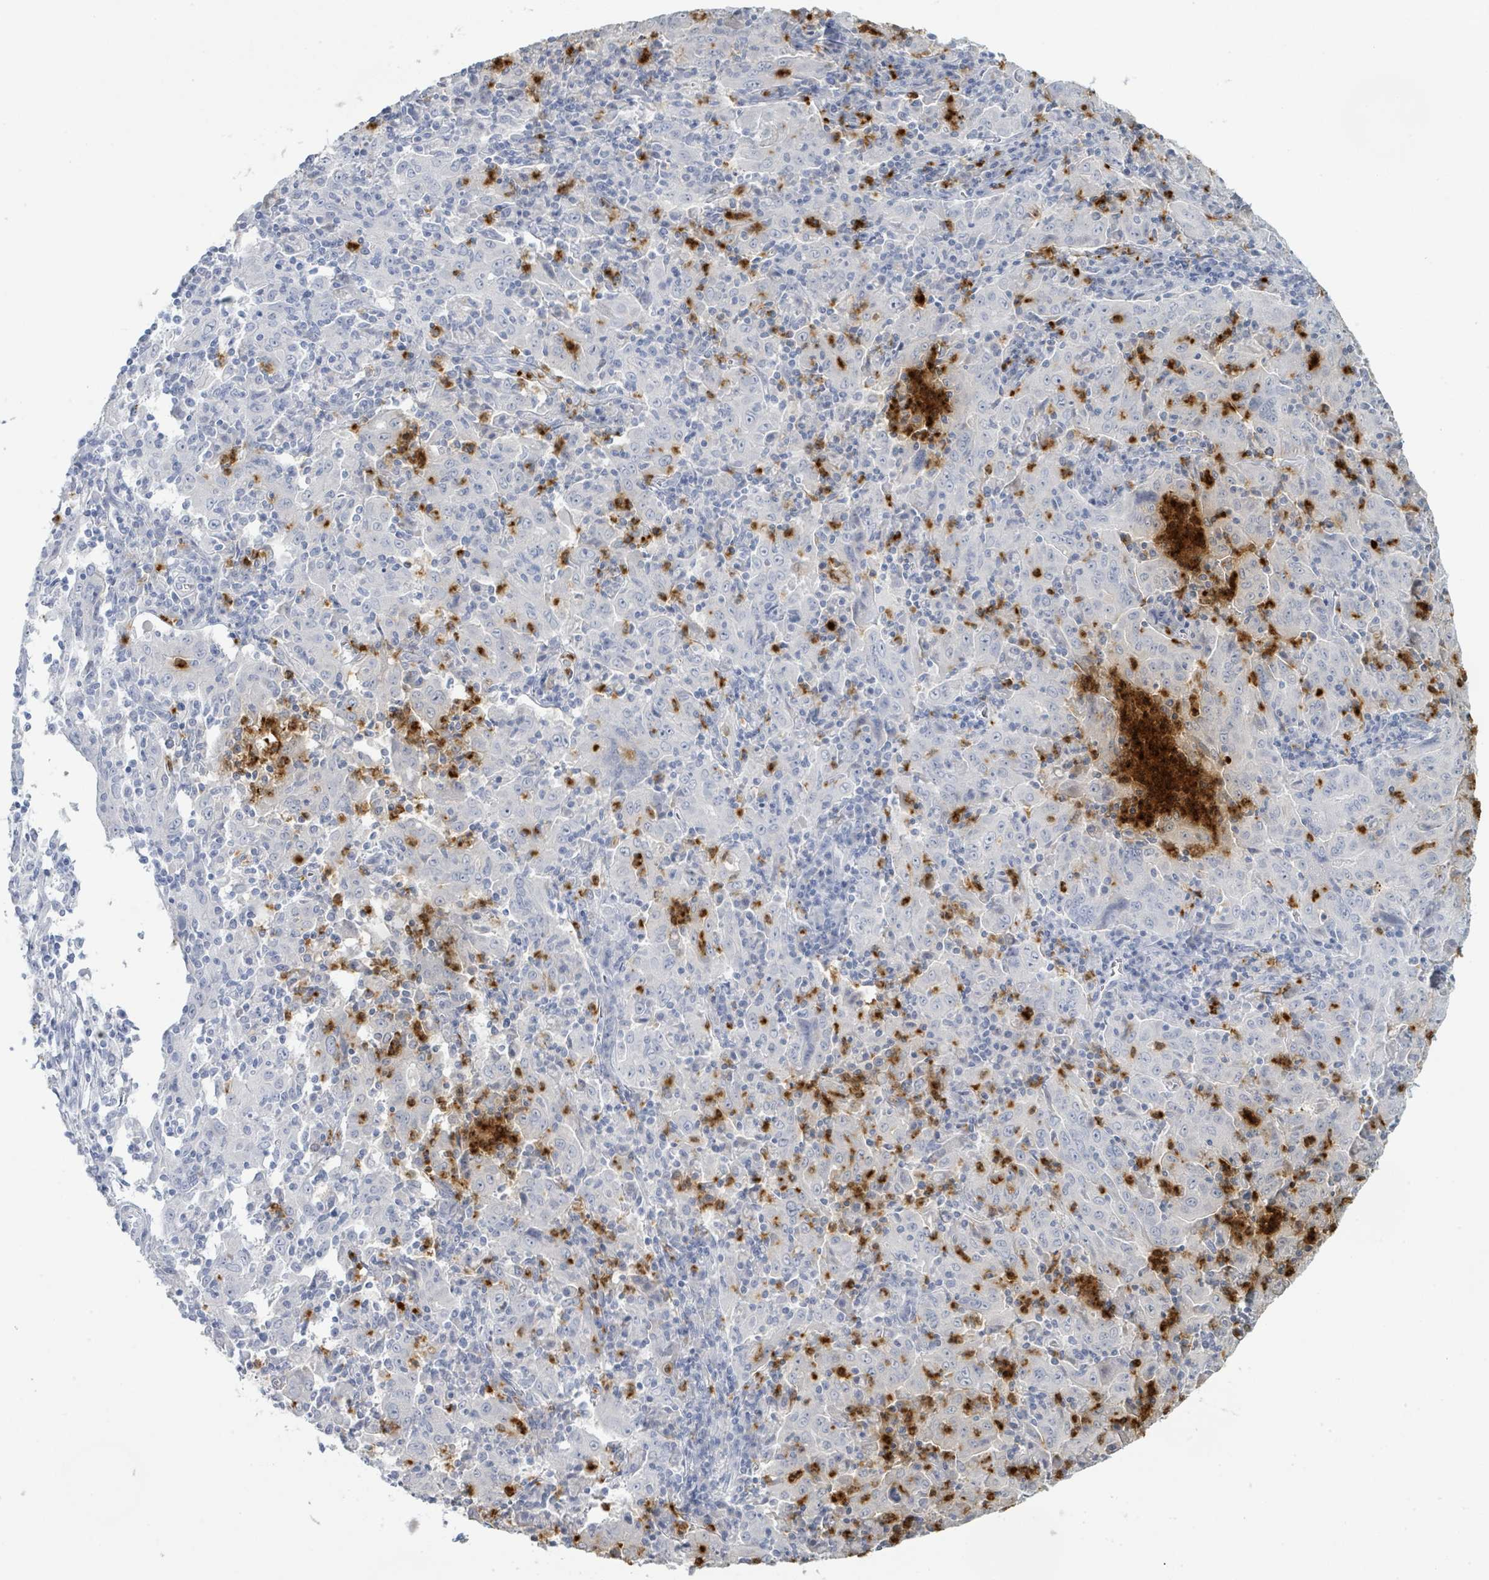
{"staining": {"intensity": "negative", "quantity": "none", "location": "none"}, "tissue": "pancreatic cancer", "cell_type": "Tumor cells", "image_type": "cancer", "snomed": [{"axis": "morphology", "description": "Adenocarcinoma, NOS"}, {"axis": "topography", "description": "Pancreas"}], "caption": "IHC image of neoplastic tissue: human pancreatic cancer stained with DAB (3,3'-diaminobenzidine) demonstrates no significant protein positivity in tumor cells.", "gene": "DEFA4", "patient": {"sex": "male", "age": 63}}